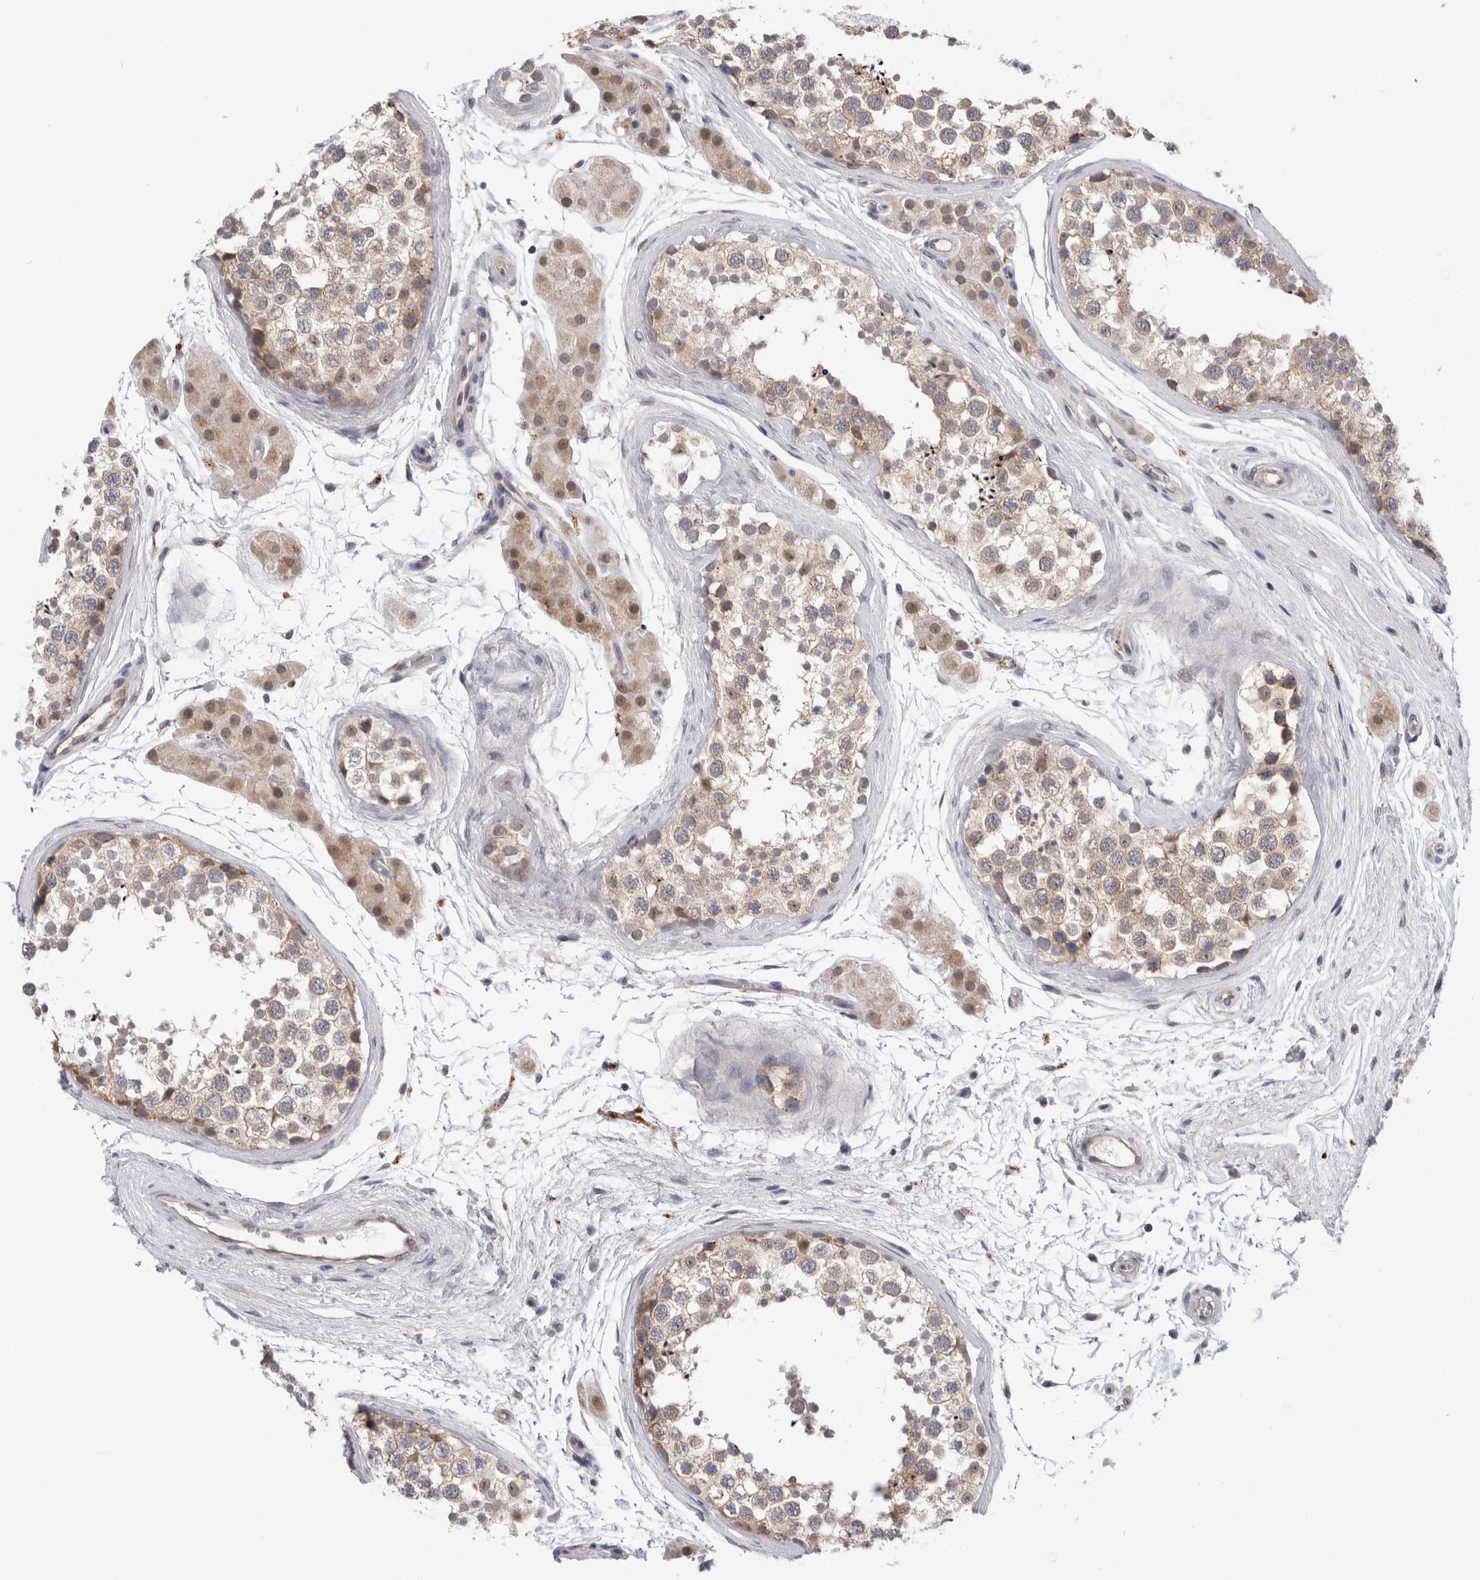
{"staining": {"intensity": "weak", "quantity": ">75%", "location": "cytoplasmic/membranous"}, "tissue": "testis", "cell_type": "Cells in seminiferous ducts", "image_type": "normal", "snomed": [{"axis": "morphology", "description": "Normal tissue, NOS"}, {"axis": "topography", "description": "Testis"}], "caption": "Human testis stained with a brown dye reveals weak cytoplasmic/membranous positive staining in approximately >75% of cells in seminiferous ducts.", "gene": "MRPL37", "patient": {"sex": "male", "age": 56}}